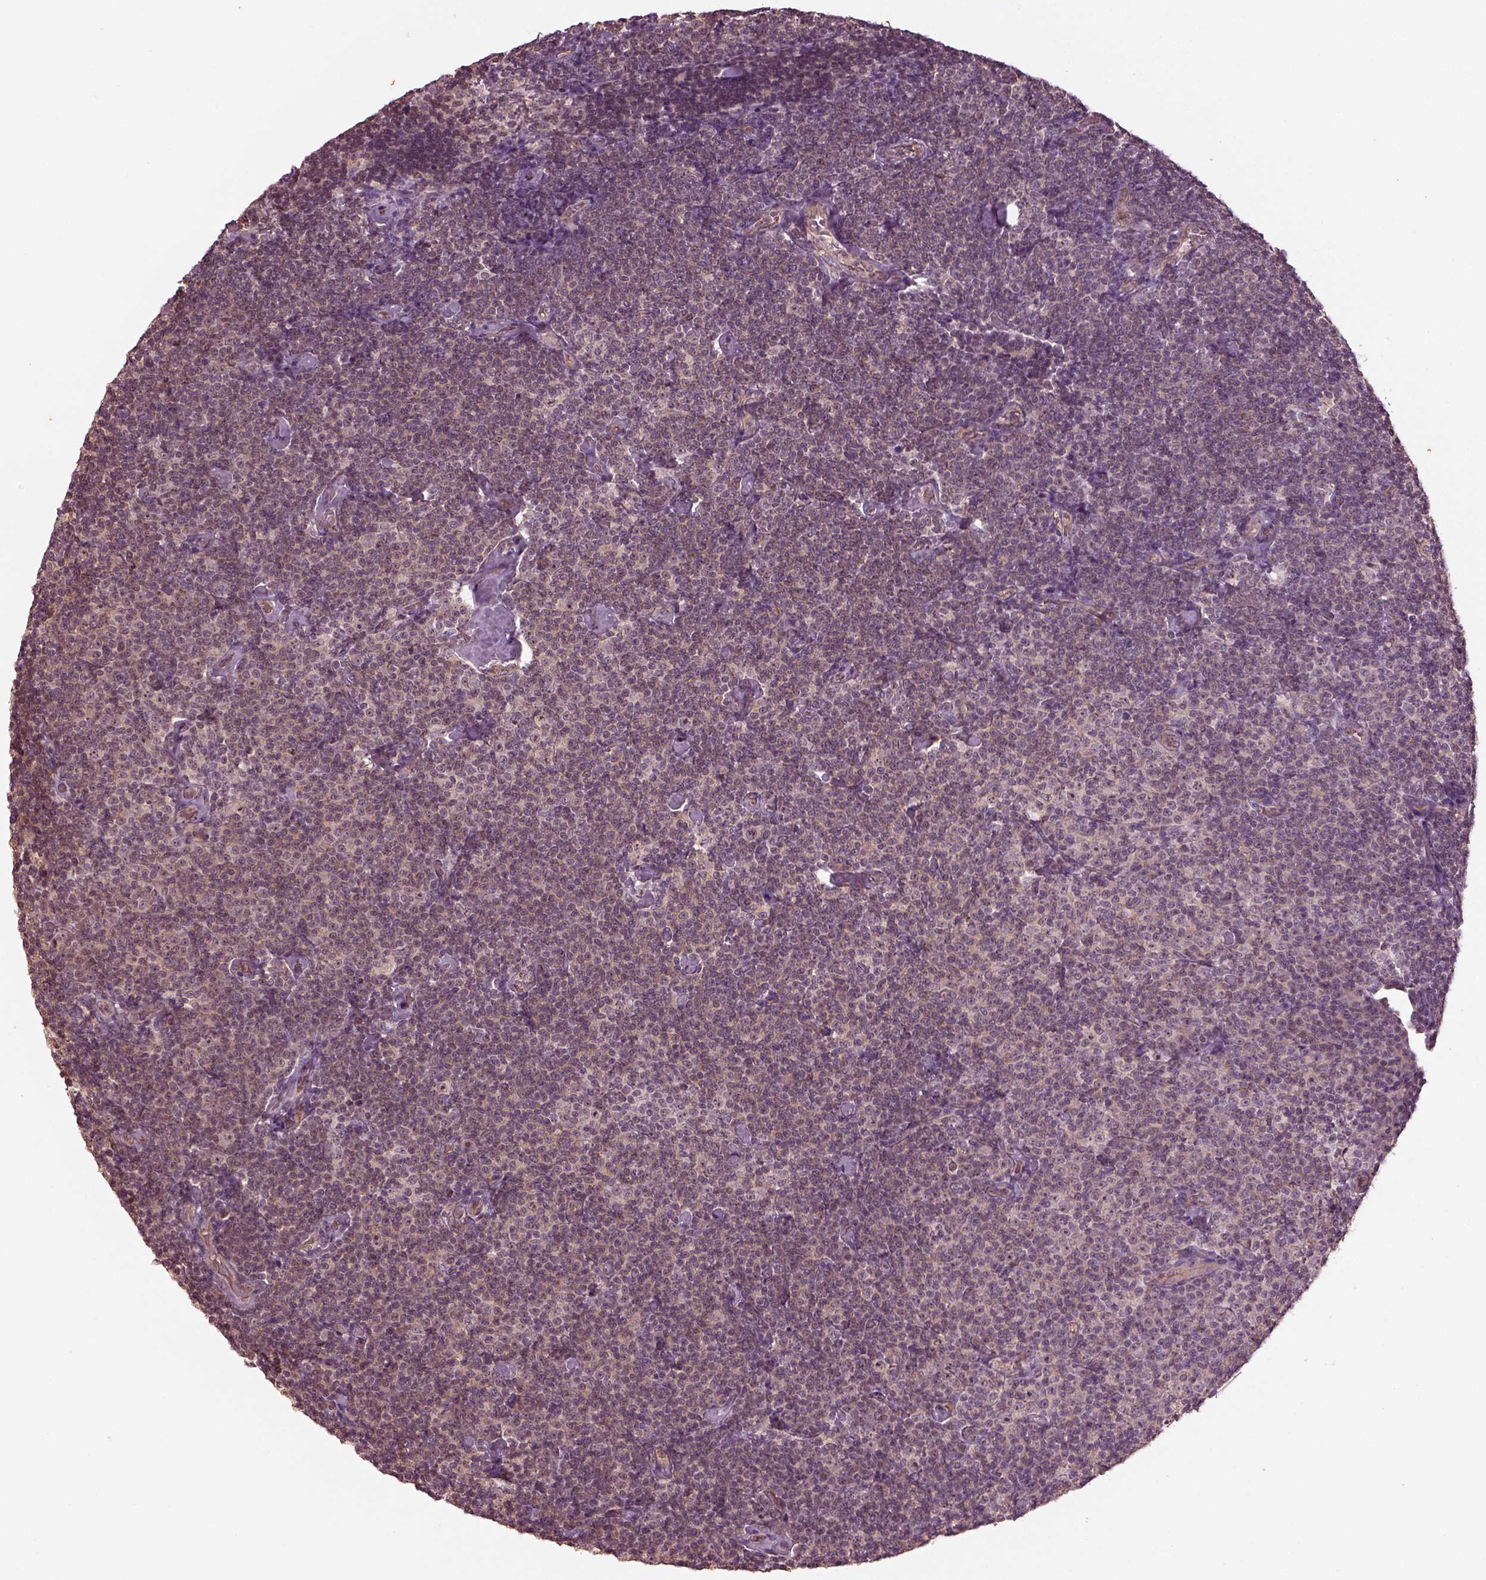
{"staining": {"intensity": "moderate", "quantity": "<25%", "location": "nuclear"}, "tissue": "lymphoma", "cell_type": "Tumor cells", "image_type": "cancer", "snomed": [{"axis": "morphology", "description": "Malignant lymphoma, non-Hodgkin's type, Low grade"}, {"axis": "topography", "description": "Lymph node"}], "caption": "An immunohistochemistry histopathology image of neoplastic tissue is shown. Protein staining in brown highlights moderate nuclear positivity in malignant lymphoma, non-Hodgkin's type (low-grade) within tumor cells.", "gene": "GNRH1", "patient": {"sex": "male", "age": 81}}